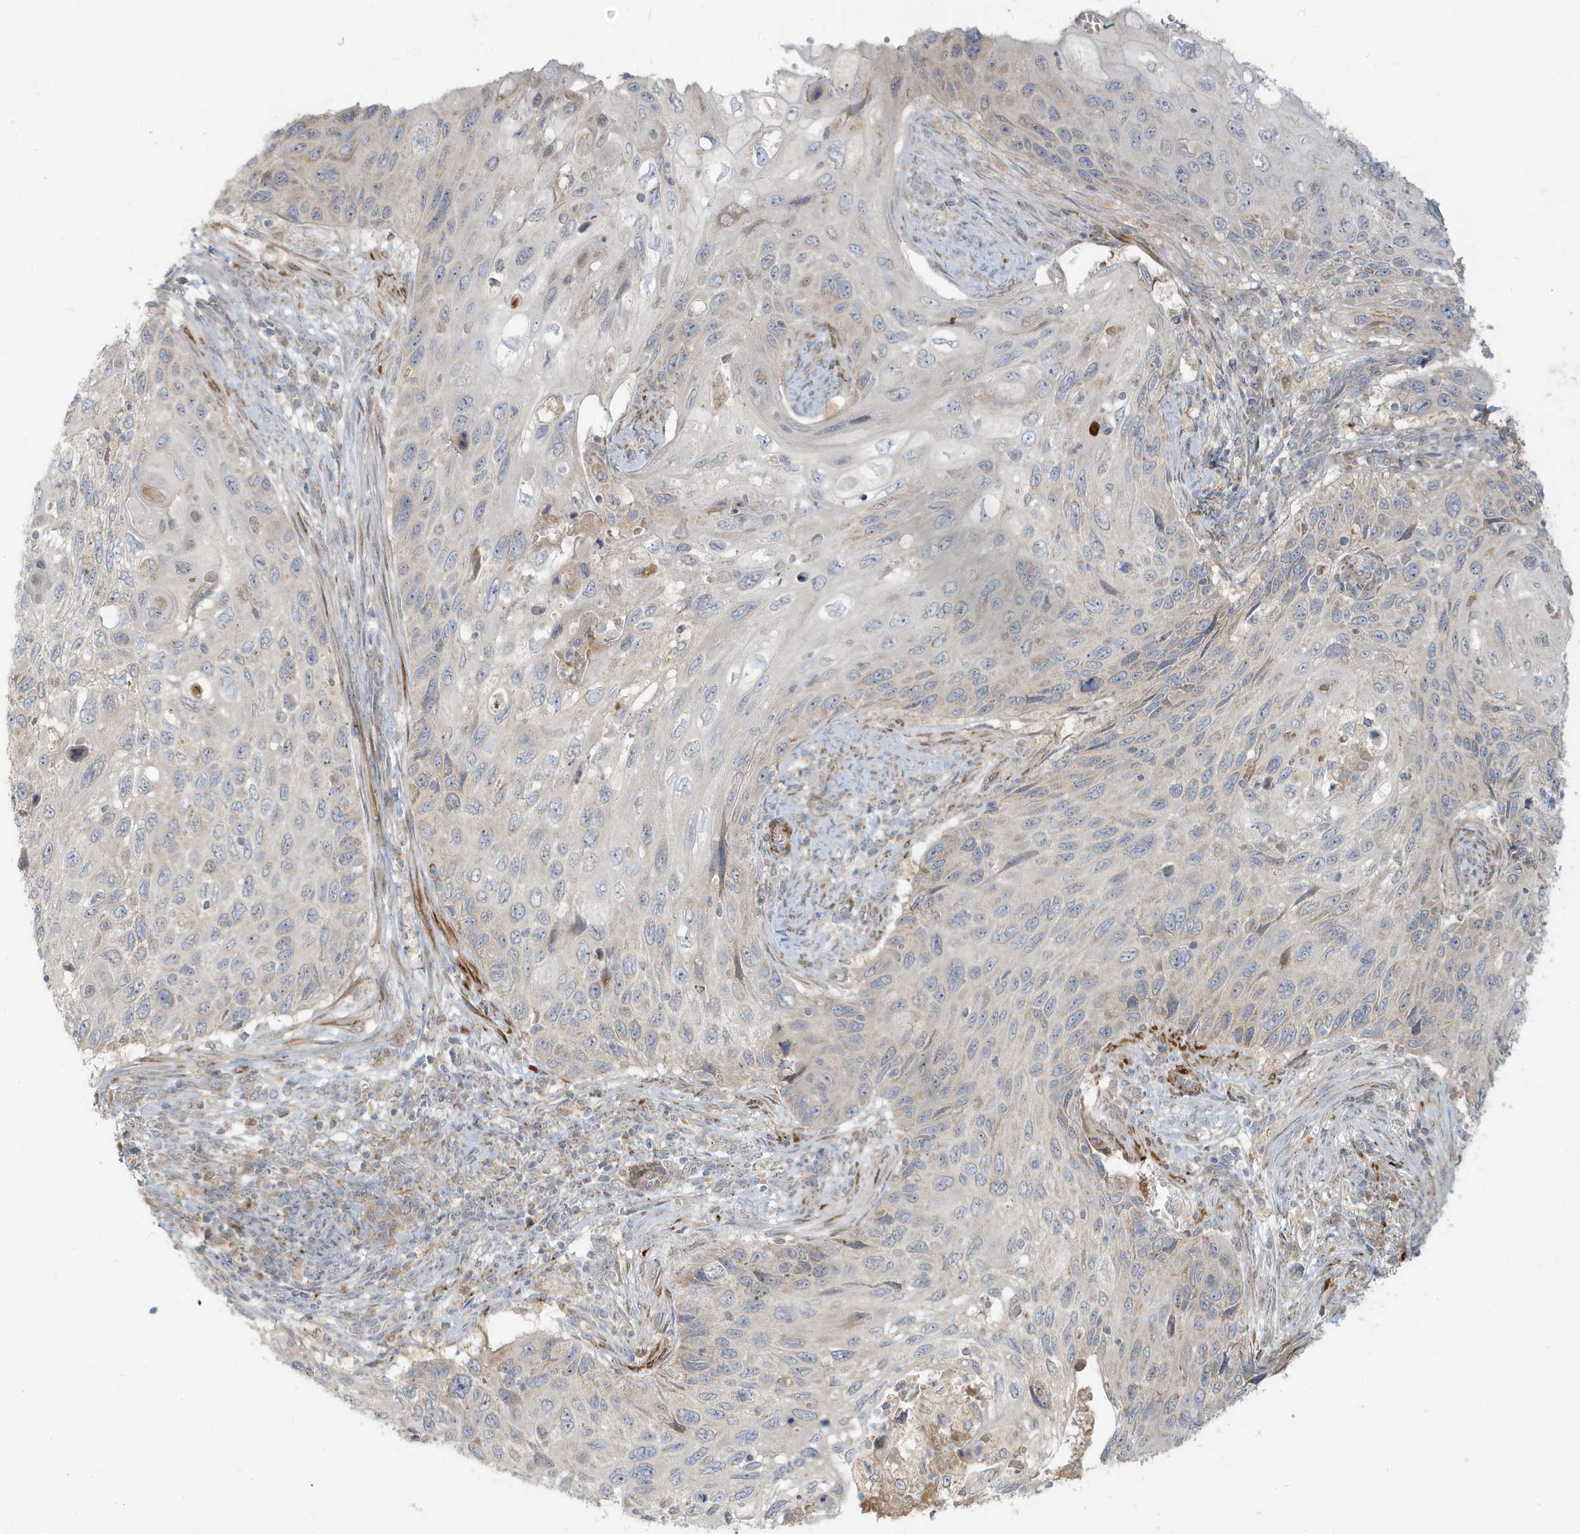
{"staining": {"intensity": "negative", "quantity": "none", "location": "none"}, "tissue": "cervical cancer", "cell_type": "Tumor cells", "image_type": "cancer", "snomed": [{"axis": "morphology", "description": "Squamous cell carcinoma, NOS"}, {"axis": "topography", "description": "Cervix"}], "caption": "A histopathology image of human cervical squamous cell carcinoma is negative for staining in tumor cells.", "gene": "MCOLN1", "patient": {"sex": "female", "age": 70}}